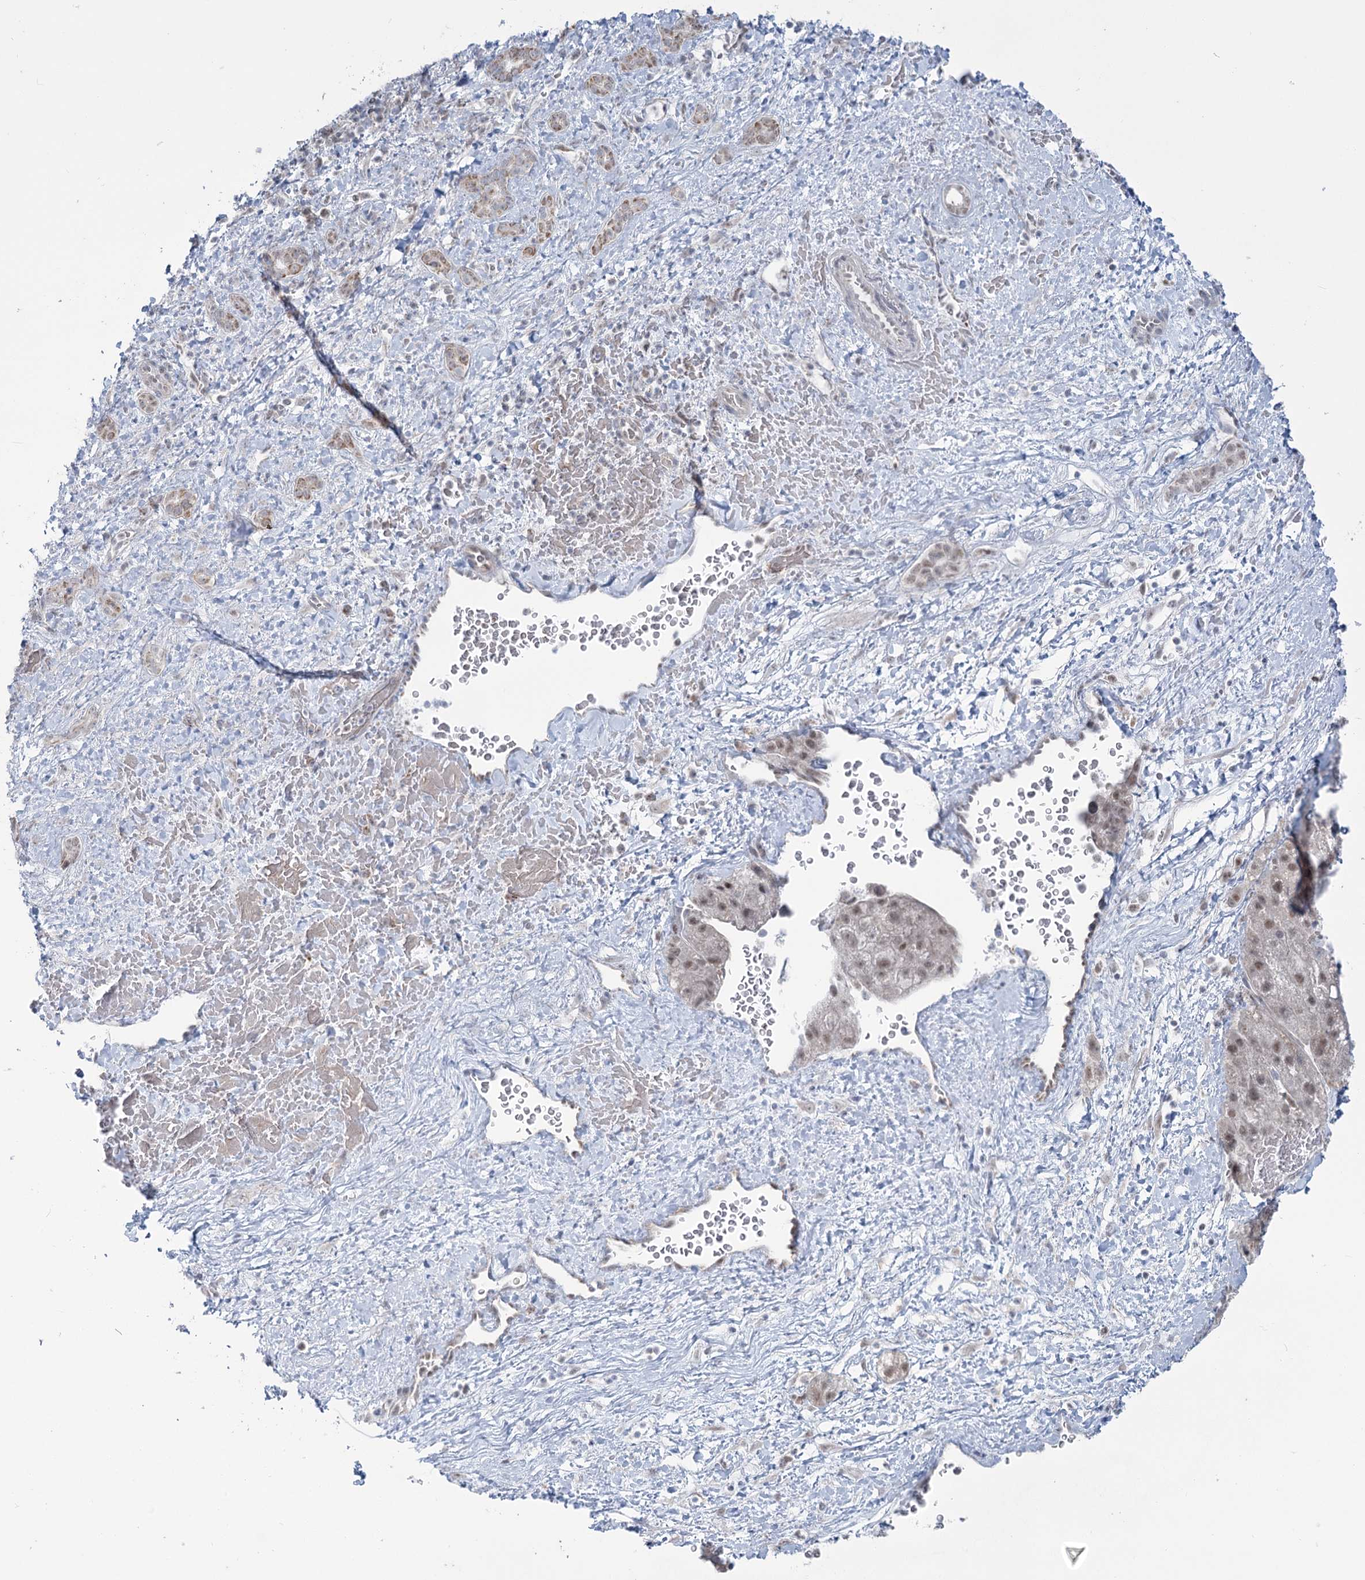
{"staining": {"intensity": "moderate", "quantity": ">75%", "location": "nuclear"}, "tissue": "liver cancer", "cell_type": "Tumor cells", "image_type": "cancer", "snomed": [{"axis": "morphology", "description": "Normal tissue, NOS"}, {"axis": "morphology", "description": "Carcinoma, Hepatocellular, NOS"}, {"axis": "topography", "description": "Liver"}], "caption": "Liver cancer (hepatocellular carcinoma) tissue demonstrates moderate nuclear staining in approximately >75% of tumor cells, visualized by immunohistochemistry.", "gene": "MTG1", "patient": {"sex": "male", "age": 57}}